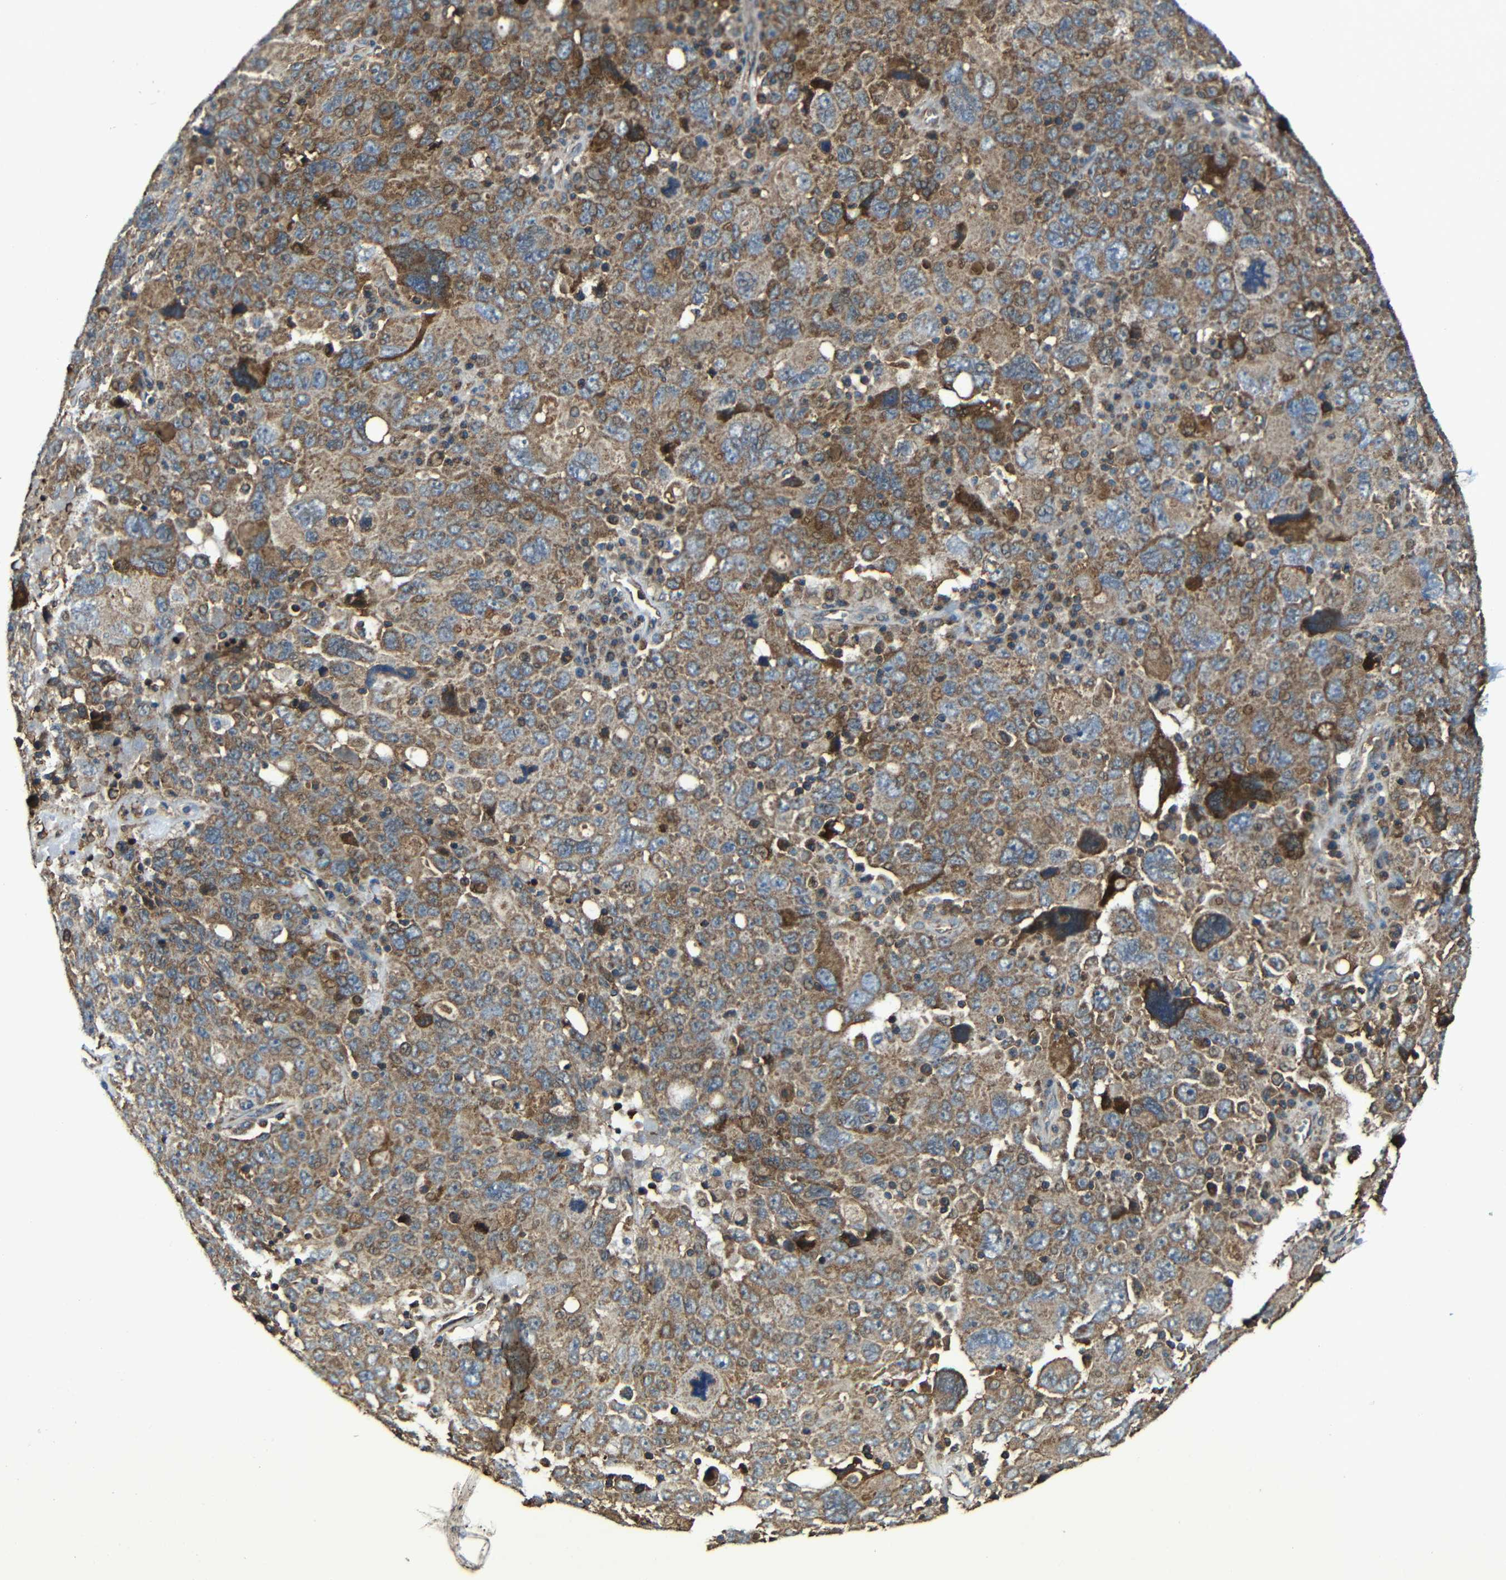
{"staining": {"intensity": "moderate", "quantity": ">75%", "location": "cytoplasmic/membranous"}, "tissue": "ovarian cancer", "cell_type": "Tumor cells", "image_type": "cancer", "snomed": [{"axis": "morphology", "description": "Carcinoma, endometroid"}, {"axis": "topography", "description": "Ovary"}], "caption": "Tumor cells demonstrate medium levels of moderate cytoplasmic/membranous expression in about >75% of cells in ovarian cancer. Using DAB (3,3'-diaminobenzidine) (brown) and hematoxylin (blue) stains, captured at high magnification using brightfield microscopy.", "gene": "PTCH1", "patient": {"sex": "female", "age": 62}}